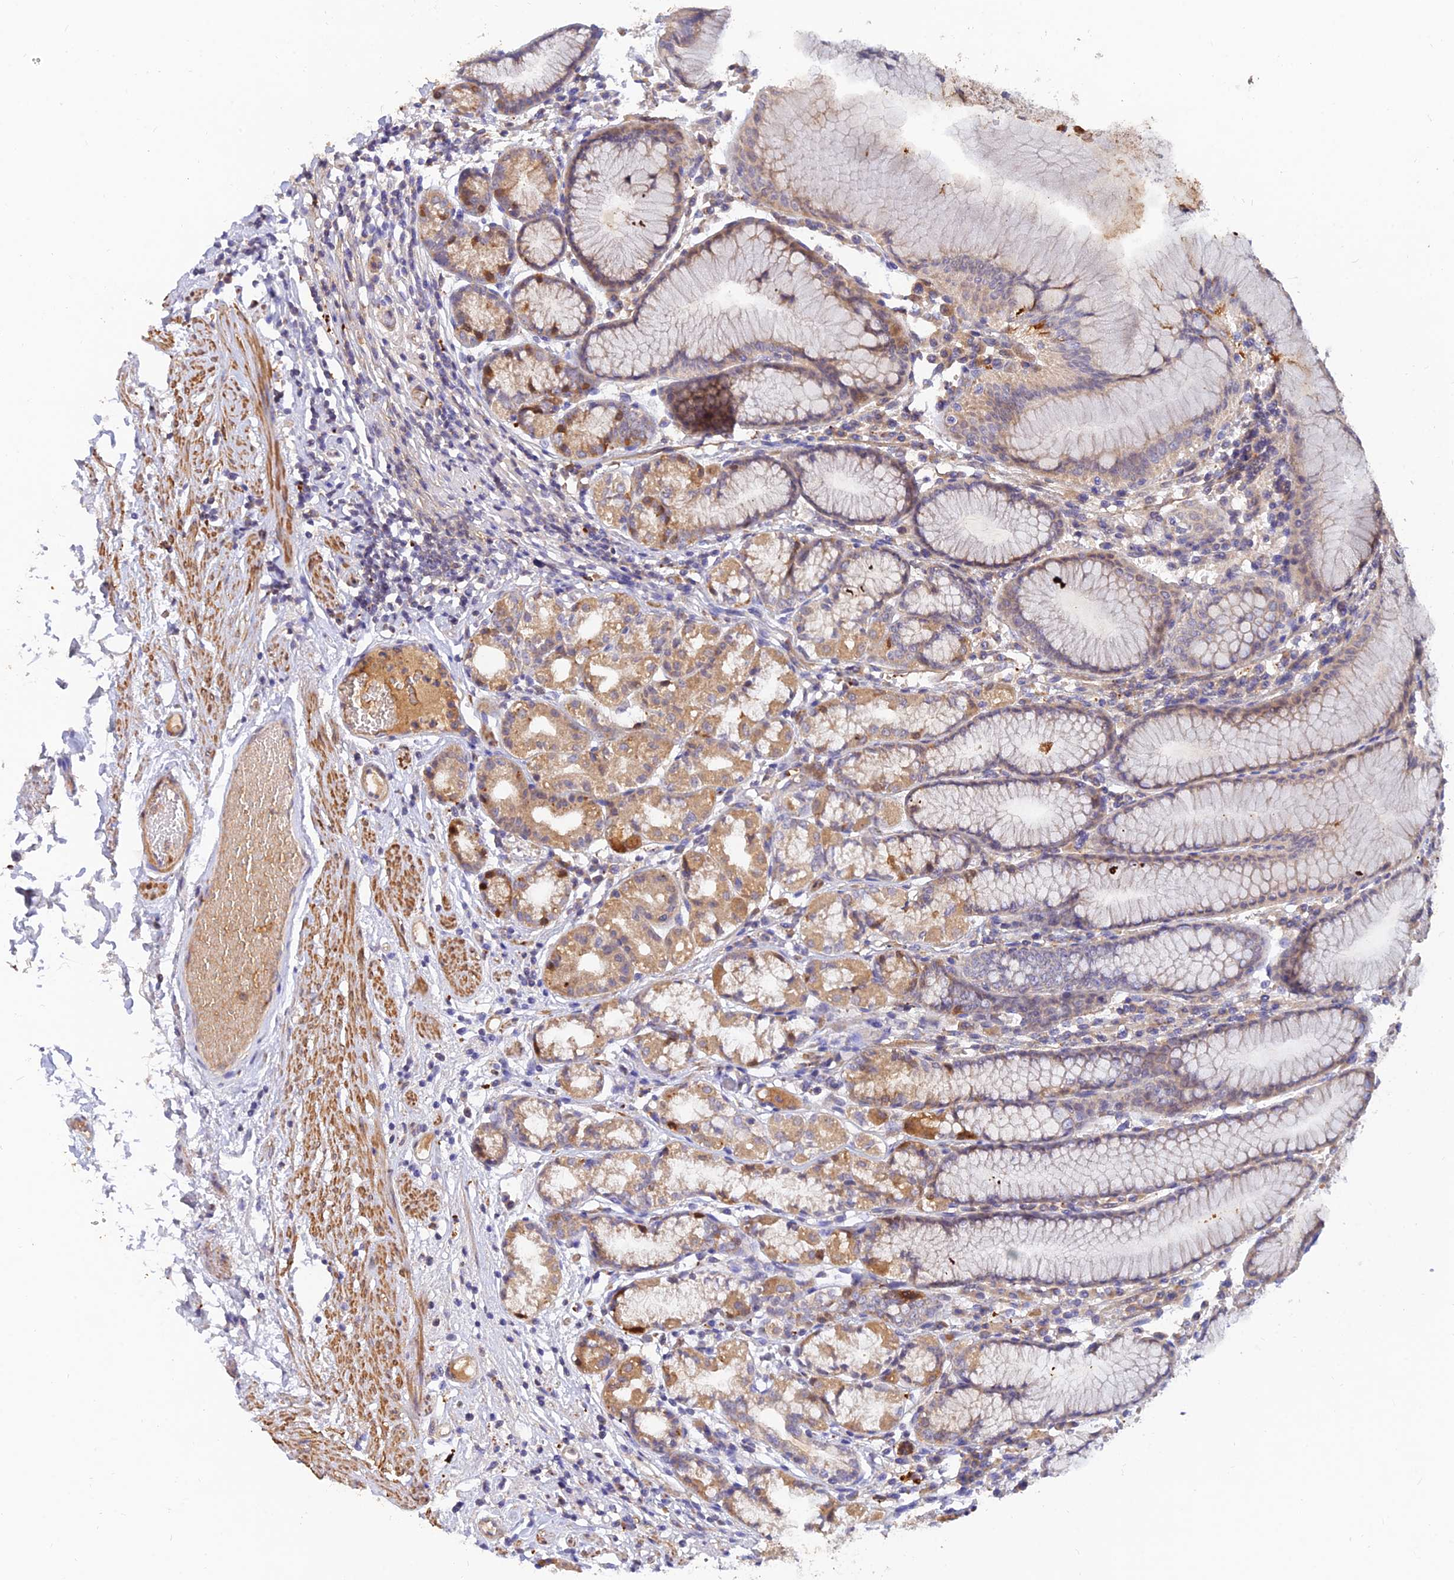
{"staining": {"intensity": "moderate", "quantity": "<25%", "location": "cytoplasmic/membranous"}, "tissue": "stomach", "cell_type": "Glandular cells", "image_type": "normal", "snomed": [{"axis": "morphology", "description": "Normal tissue, NOS"}, {"axis": "topography", "description": "Stomach"}], "caption": "Stomach stained with DAB (3,3'-diaminobenzidine) immunohistochemistry exhibits low levels of moderate cytoplasmic/membranous positivity in about <25% of glandular cells. (IHC, brightfield microscopy, high magnification).", "gene": "ACSM5", "patient": {"sex": "female", "age": 57}}